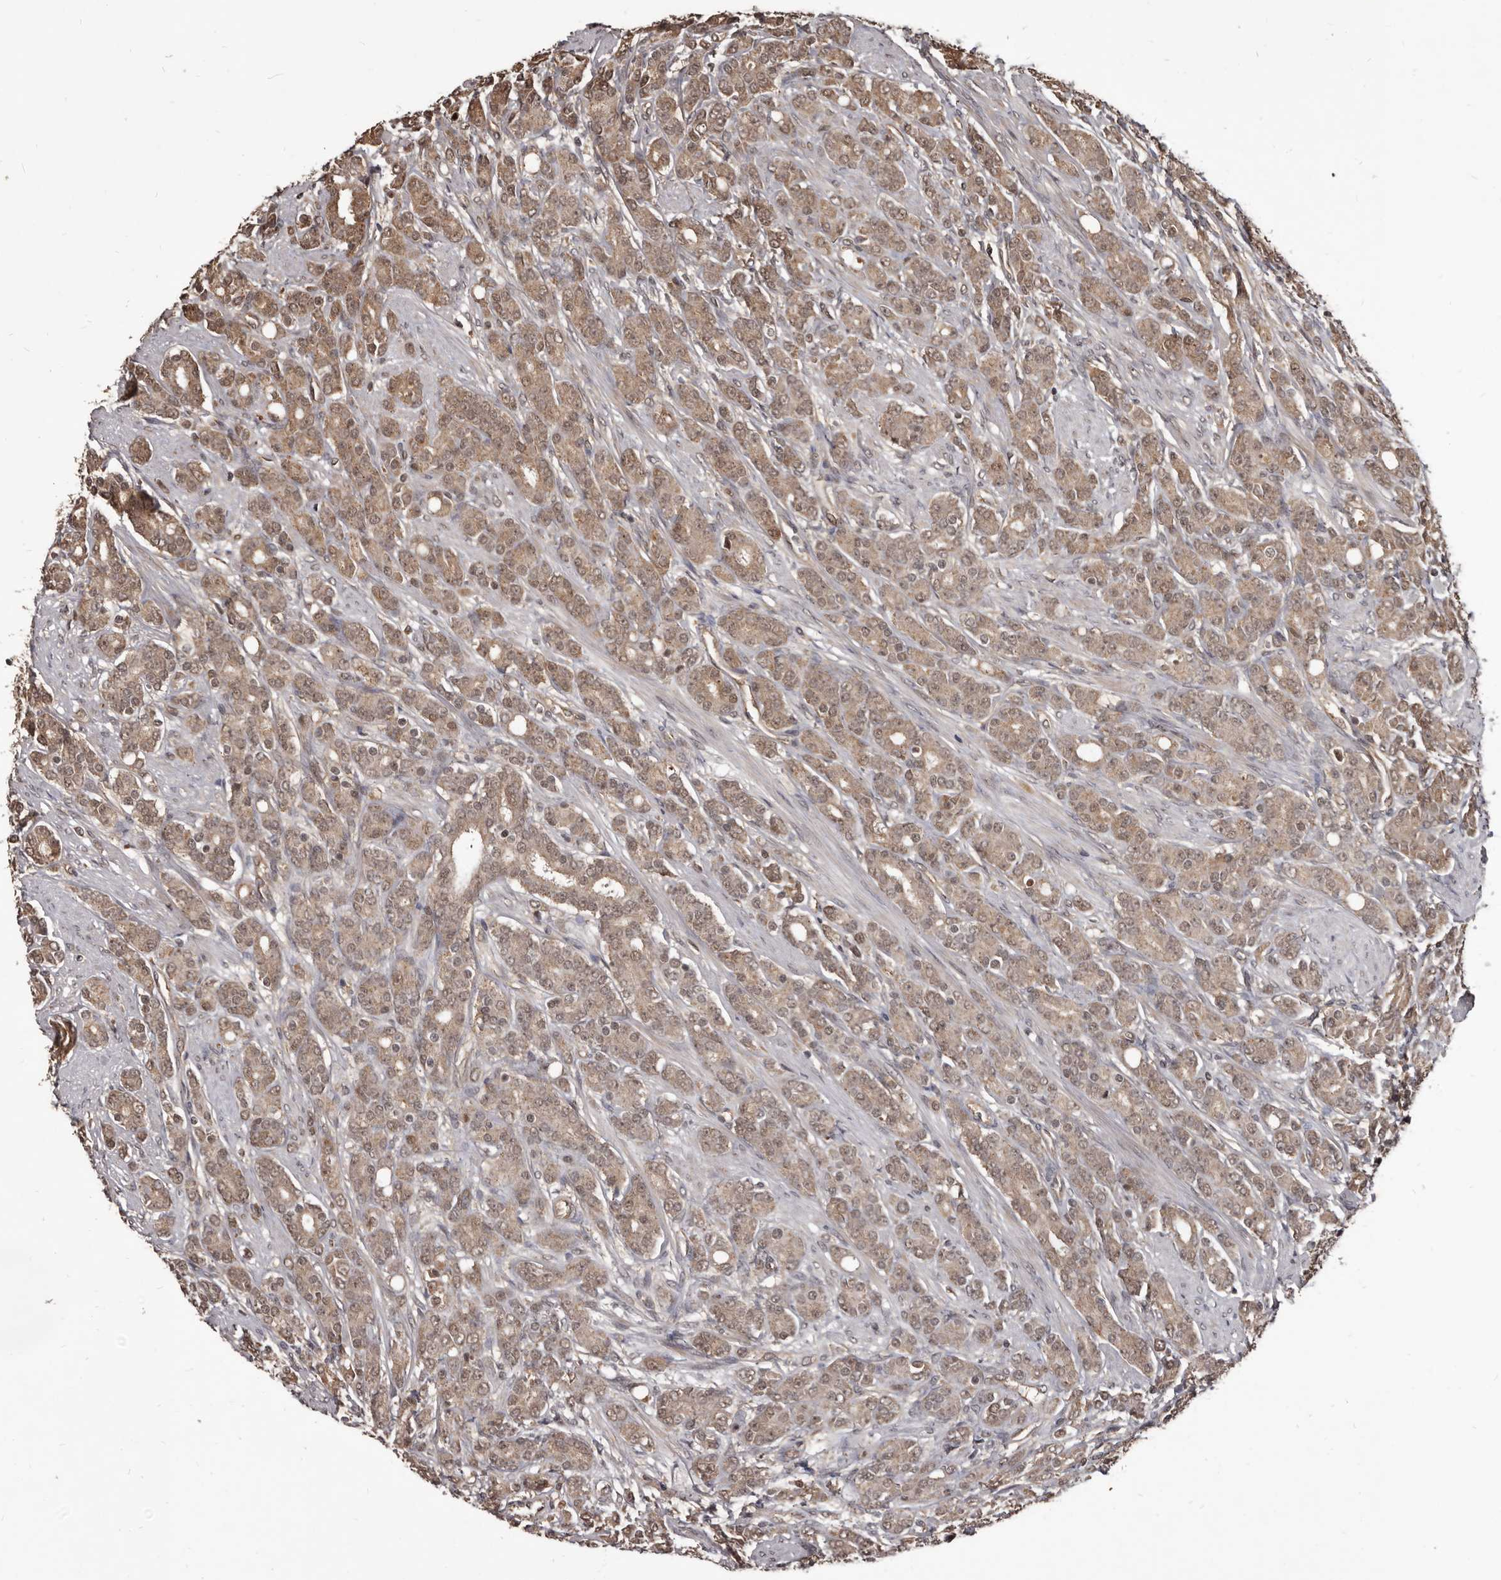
{"staining": {"intensity": "weak", "quantity": ">75%", "location": "cytoplasmic/membranous,nuclear"}, "tissue": "prostate cancer", "cell_type": "Tumor cells", "image_type": "cancer", "snomed": [{"axis": "morphology", "description": "Adenocarcinoma, High grade"}, {"axis": "topography", "description": "Prostate"}], "caption": "Immunohistochemical staining of prostate high-grade adenocarcinoma reveals weak cytoplasmic/membranous and nuclear protein staining in about >75% of tumor cells.", "gene": "AHR", "patient": {"sex": "male", "age": 62}}